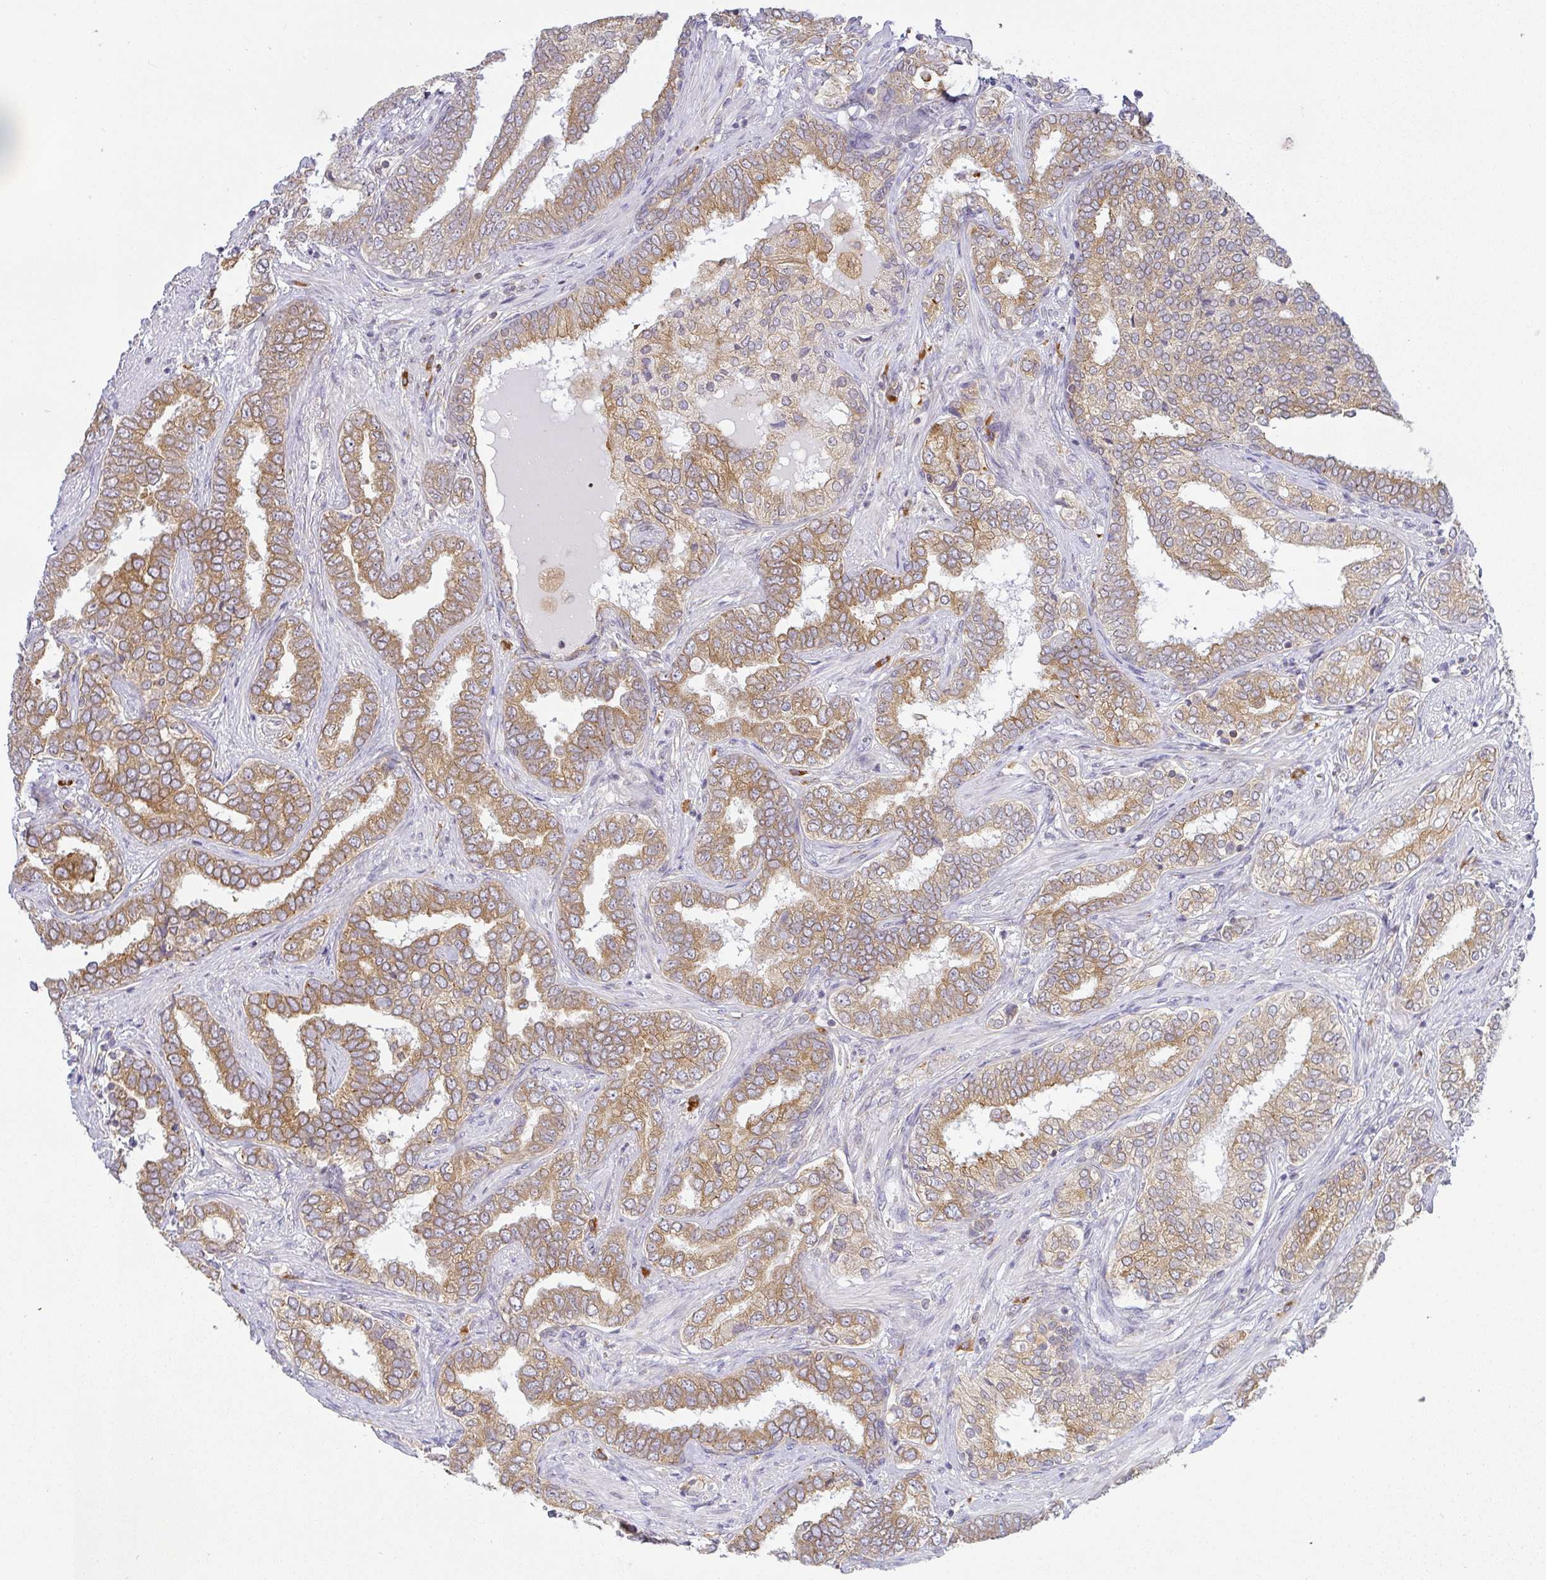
{"staining": {"intensity": "moderate", "quantity": ">75%", "location": "cytoplasmic/membranous"}, "tissue": "prostate cancer", "cell_type": "Tumor cells", "image_type": "cancer", "snomed": [{"axis": "morphology", "description": "Adenocarcinoma, High grade"}, {"axis": "topography", "description": "Prostate"}], "caption": "Immunohistochemistry micrograph of prostate adenocarcinoma (high-grade) stained for a protein (brown), which displays medium levels of moderate cytoplasmic/membranous expression in about >75% of tumor cells.", "gene": "DERL2", "patient": {"sex": "male", "age": 72}}